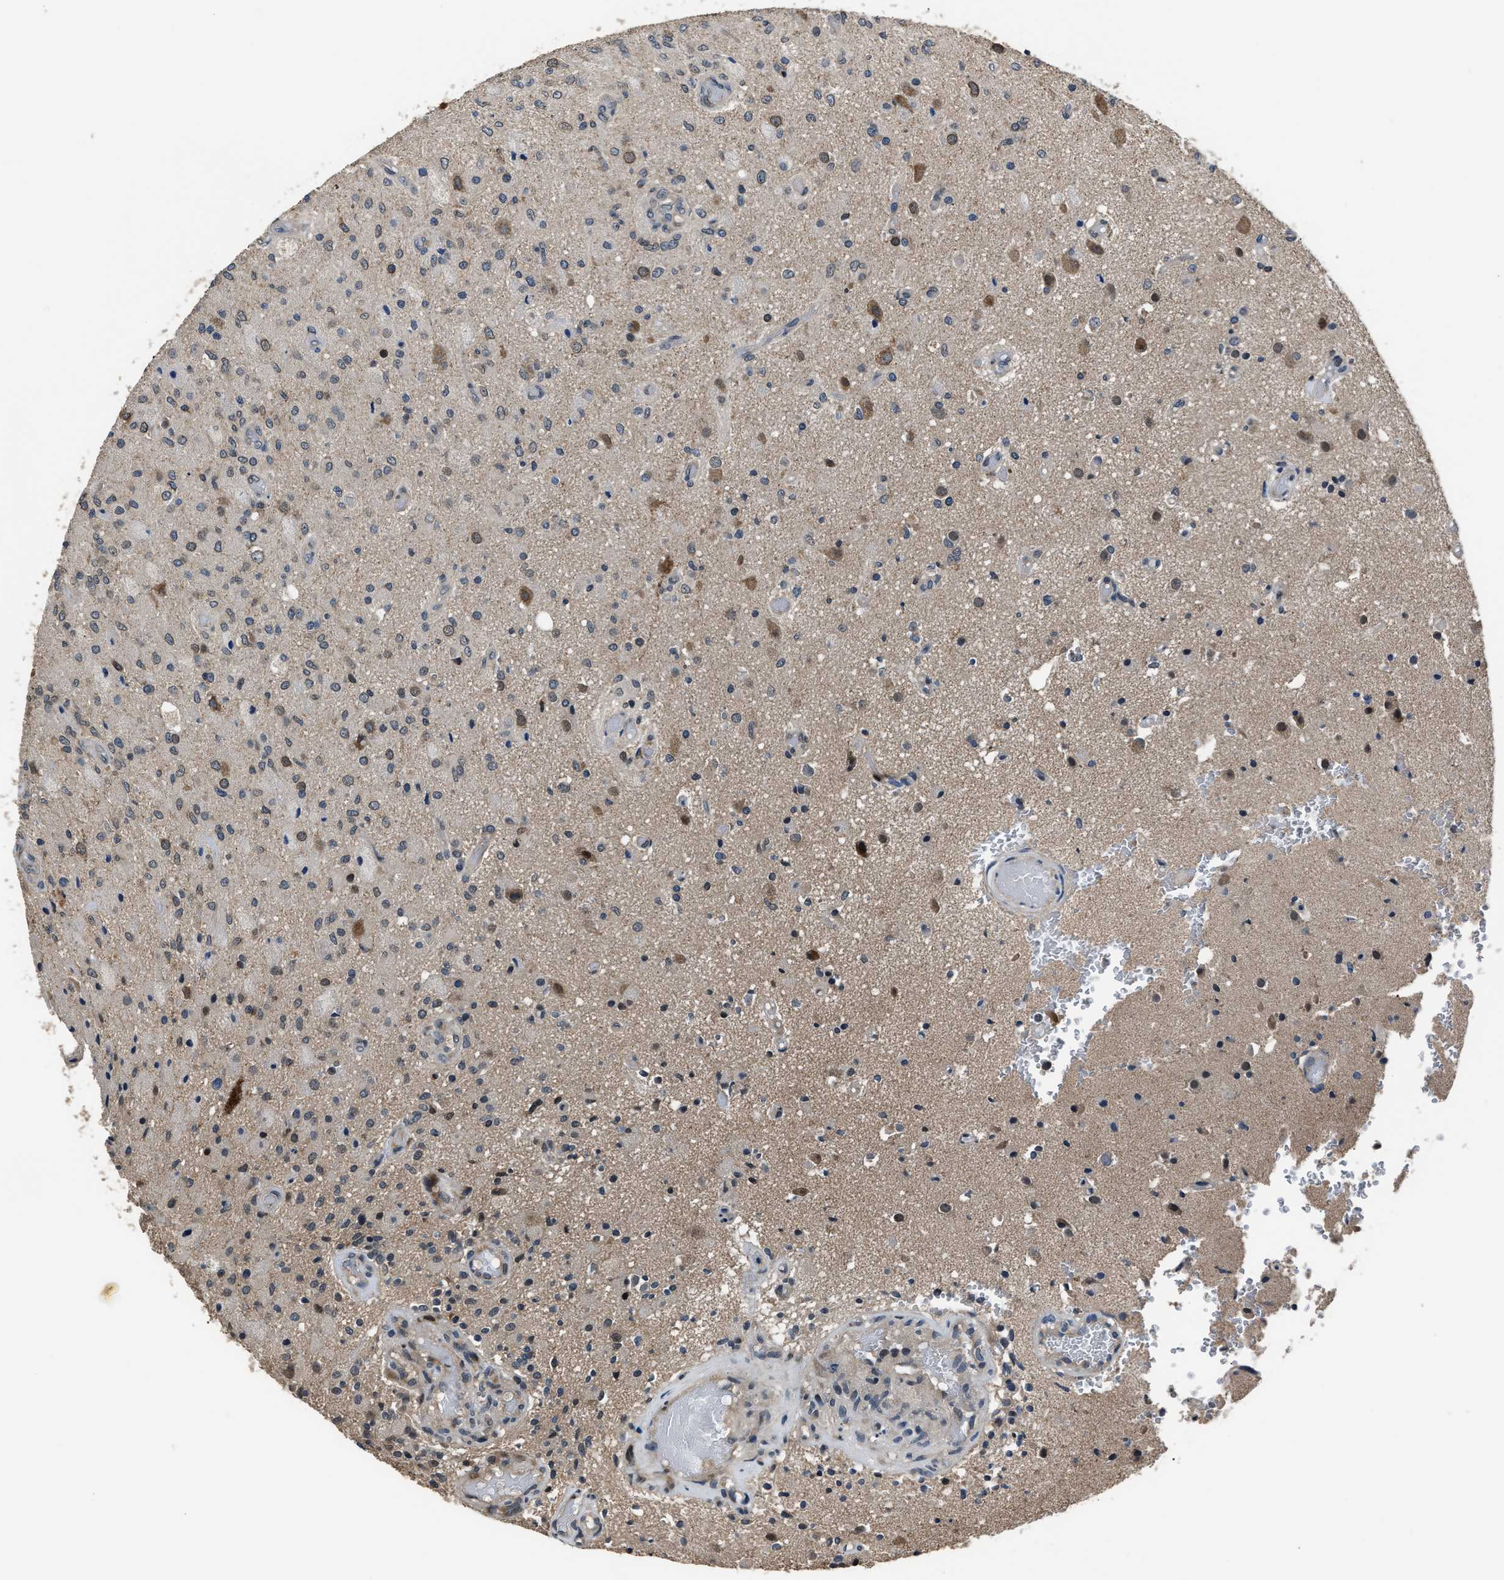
{"staining": {"intensity": "weak", "quantity": "<25%", "location": "cytoplasmic/membranous"}, "tissue": "glioma", "cell_type": "Tumor cells", "image_type": "cancer", "snomed": [{"axis": "morphology", "description": "Normal tissue, NOS"}, {"axis": "morphology", "description": "Glioma, malignant, High grade"}, {"axis": "topography", "description": "Cerebral cortex"}], "caption": "DAB (3,3'-diaminobenzidine) immunohistochemical staining of human malignant glioma (high-grade) reveals no significant expression in tumor cells.", "gene": "TNRC18", "patient": {"sex": "male", "age": 77}}